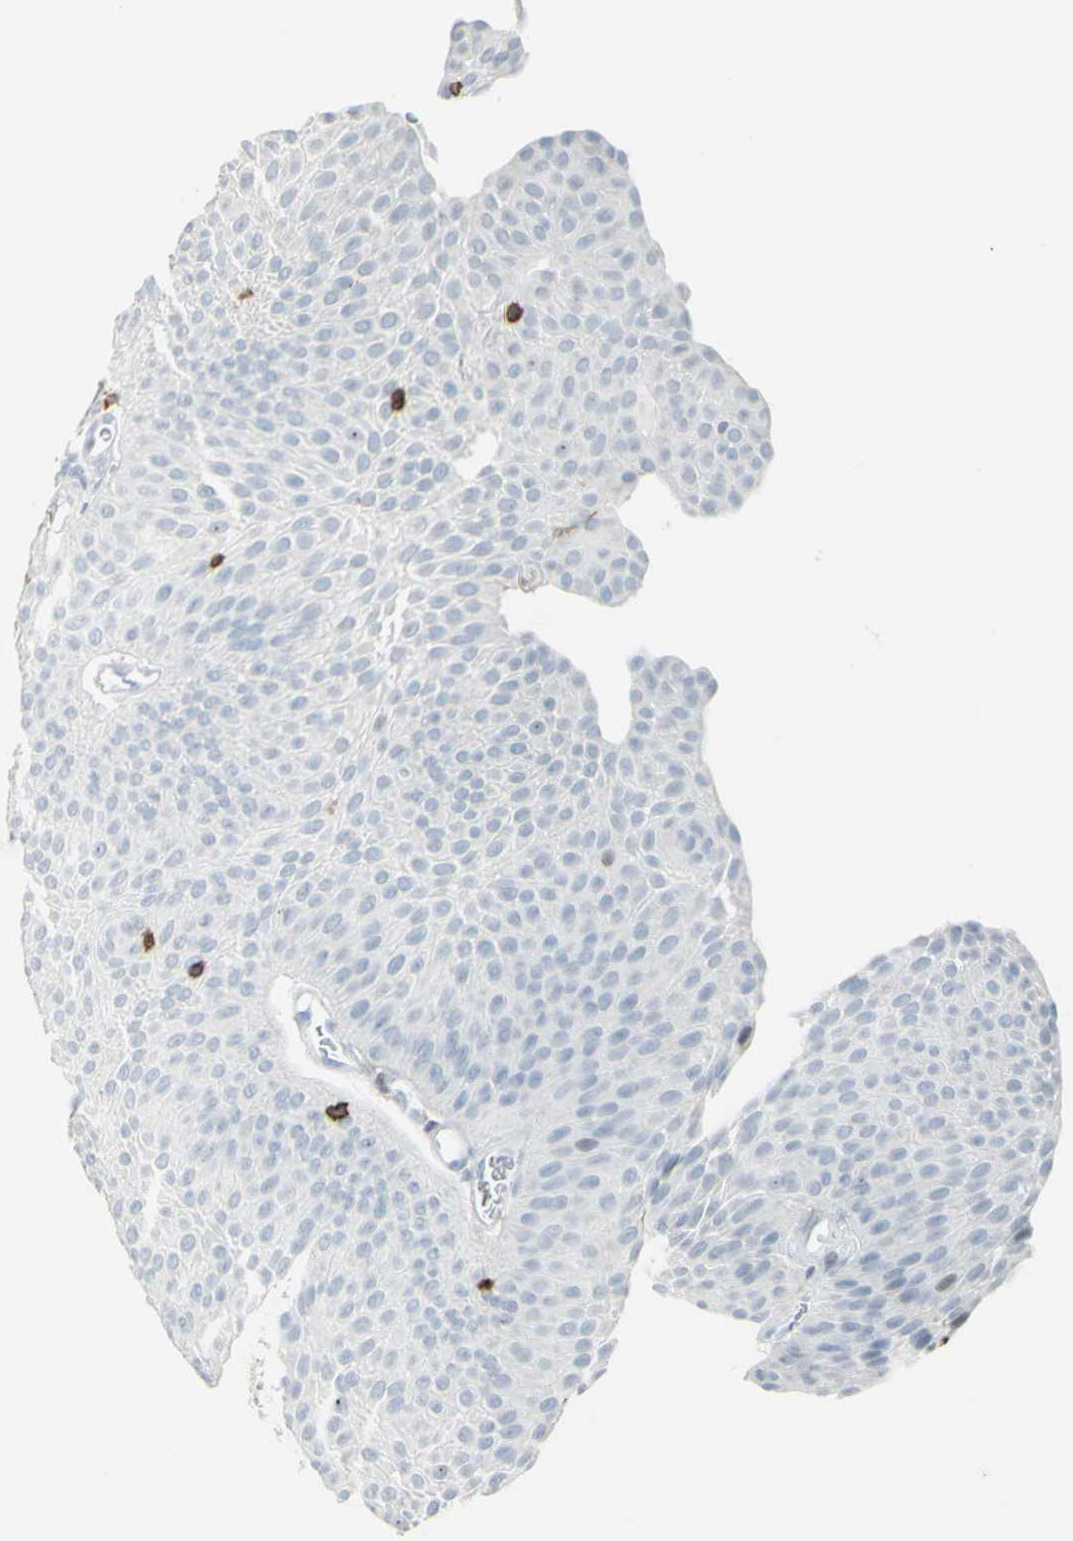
{"staining": {"intensity": "negative", "quantity": "none", "location": "none"}, "tissue": "urothelial cancer", "cell_type": "Tumor cells", "image_type": "cancer", "snomed": [{"axis": "morphology", "description": "Urothelial carcinoma, Low grade"}, {"axis": "topography", "description": "Urinary bladder"}], "caption": "Urothelial cancer was stained to show a protein in brown. There is no significant expression in tumor cells.", "gene": "NRG1", "patient": {"sex": "female", "age": 60}}